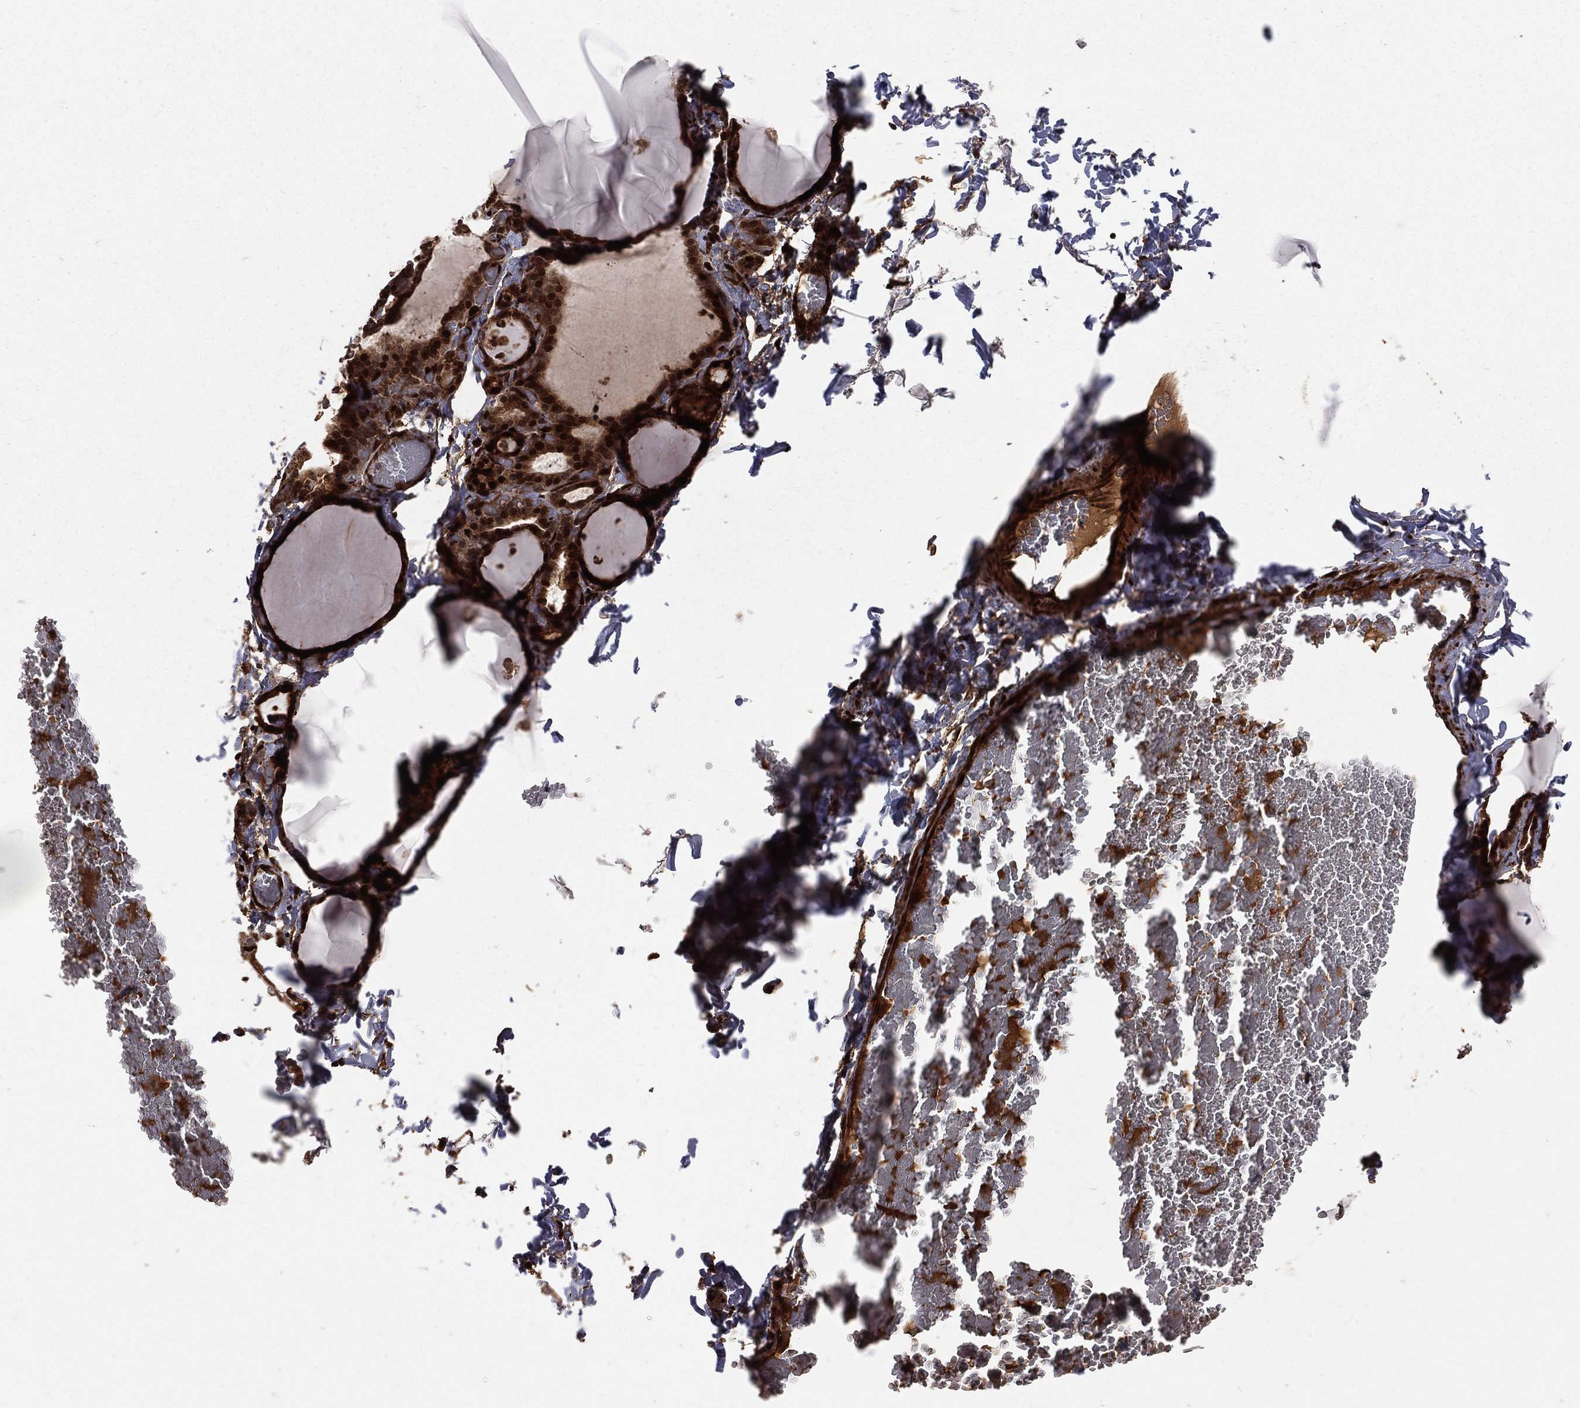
{"staining": {"intensity": "strong", "quantity": ">75%", "location": "nuclear"}, "tissue": "thyroid gland", "cell_type": "Glandular cells", "image_type": "normal", "snomed": [{"axis": "morphology", "description": "Normal tissue, NOS"}, {"axis": "morphology", "description": "Hyperplasia, NOS"}, {"axis": "topography", "description": "Thyroid gland"}], "caption": "Immunohistochemistry (IHC) photomicrograph of benign thyroid gland: human thyroid gland stained using IHC shows high levels of strong protein expression localized specifically in the nuclear of glandular cells, appearing as a nuclear brown color.", "gene": "MAPK1", "patient": {"sex": "female", "age": 27}}